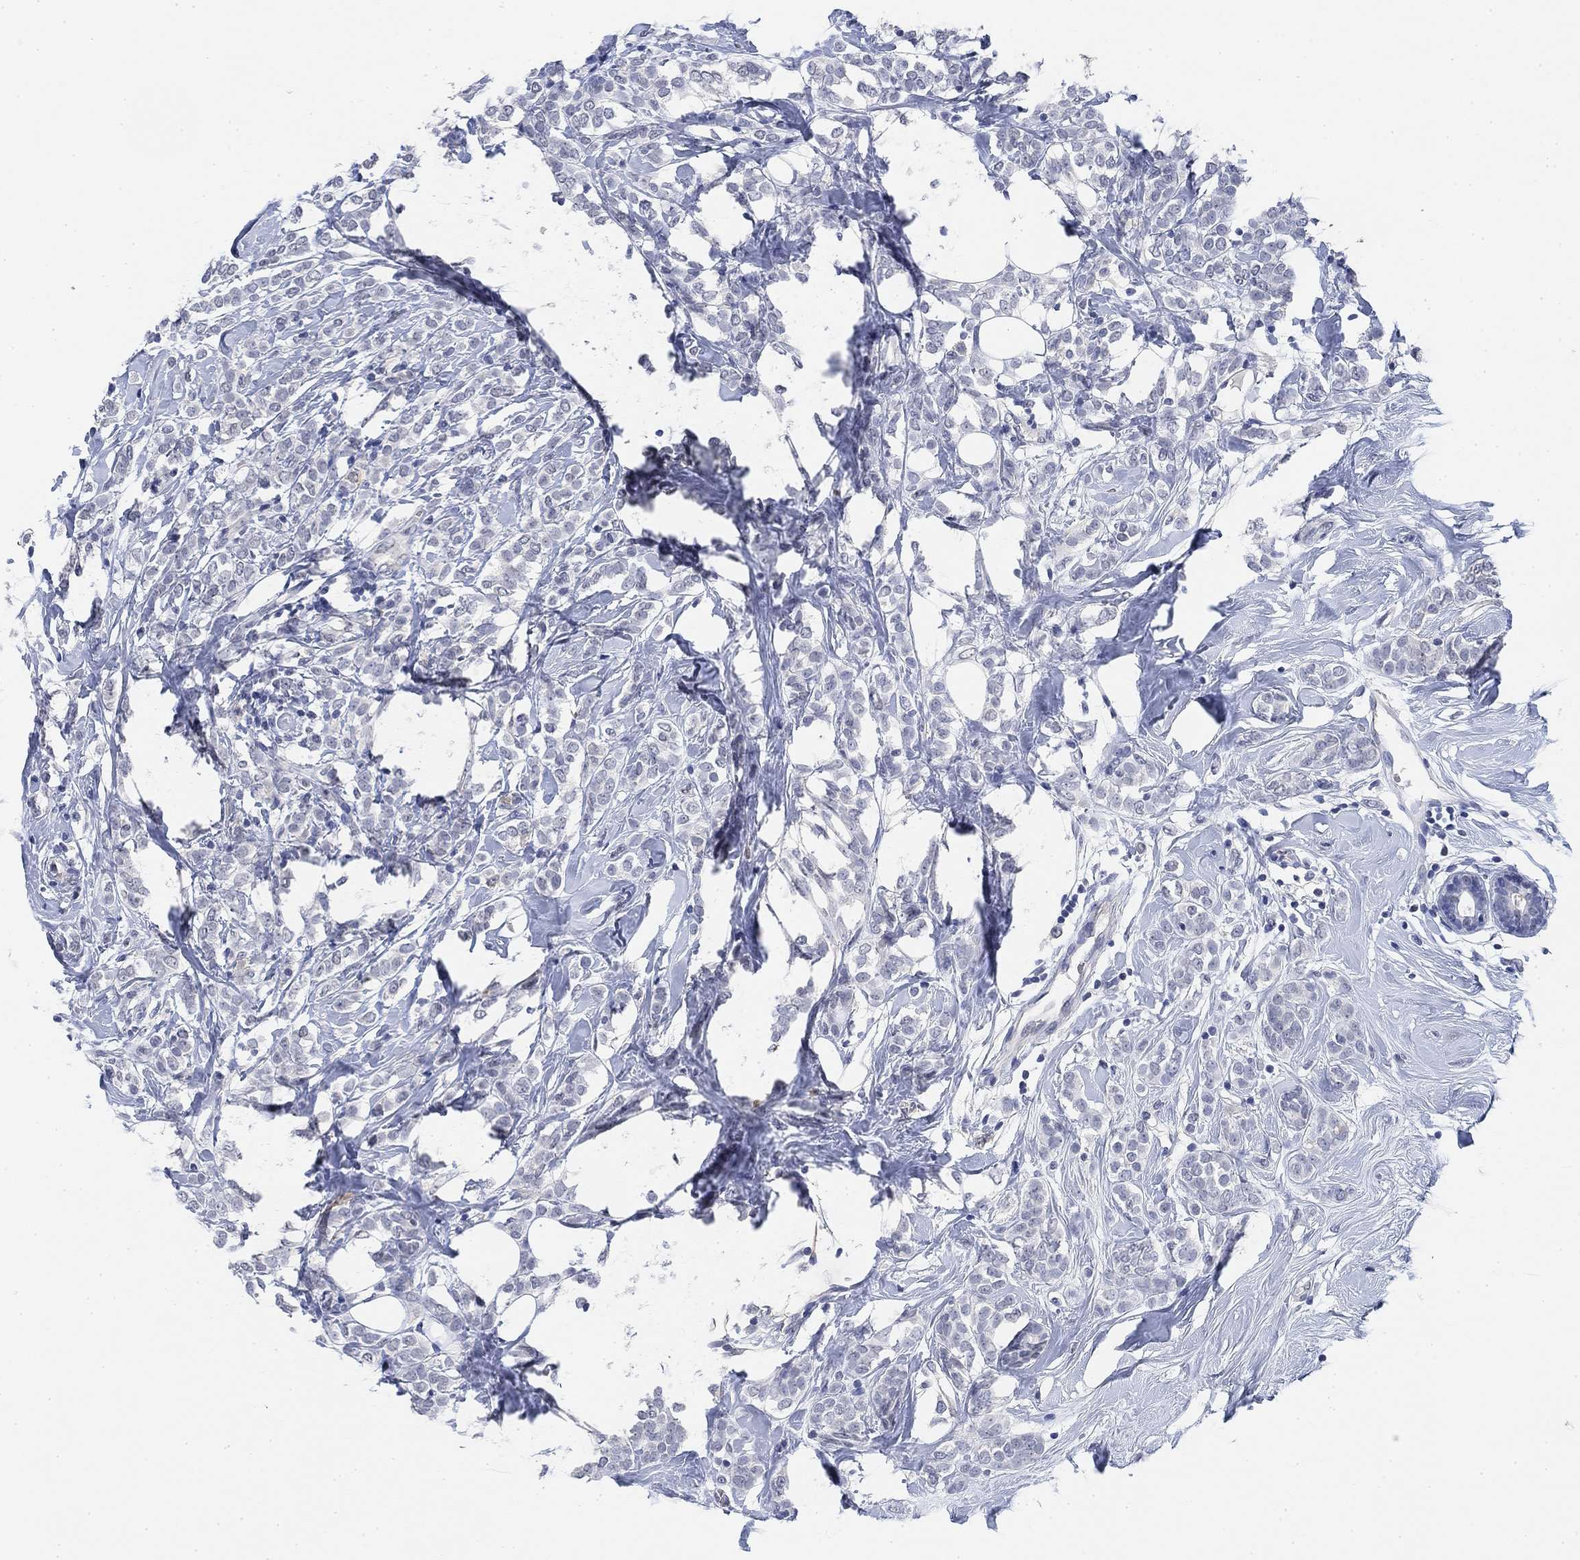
{"staining": {"intensity": "negative", "quantity": "none", "location": "none"}, "tissue": "breast cancer", "cell_type": "Tumor cells", "image_type": "cancer", "snomed": [{"axis": "morphology", "description": "Lobular carcinoma"}, {"axis": "topography", "description": "Breast"}], "caption": "Human breast cancer stained for a protein using immunohistochemistry (IHC) displays no expression in tumor cells.", "gene": "PAX6", "patient": {"sex": "female", "age": 49}}